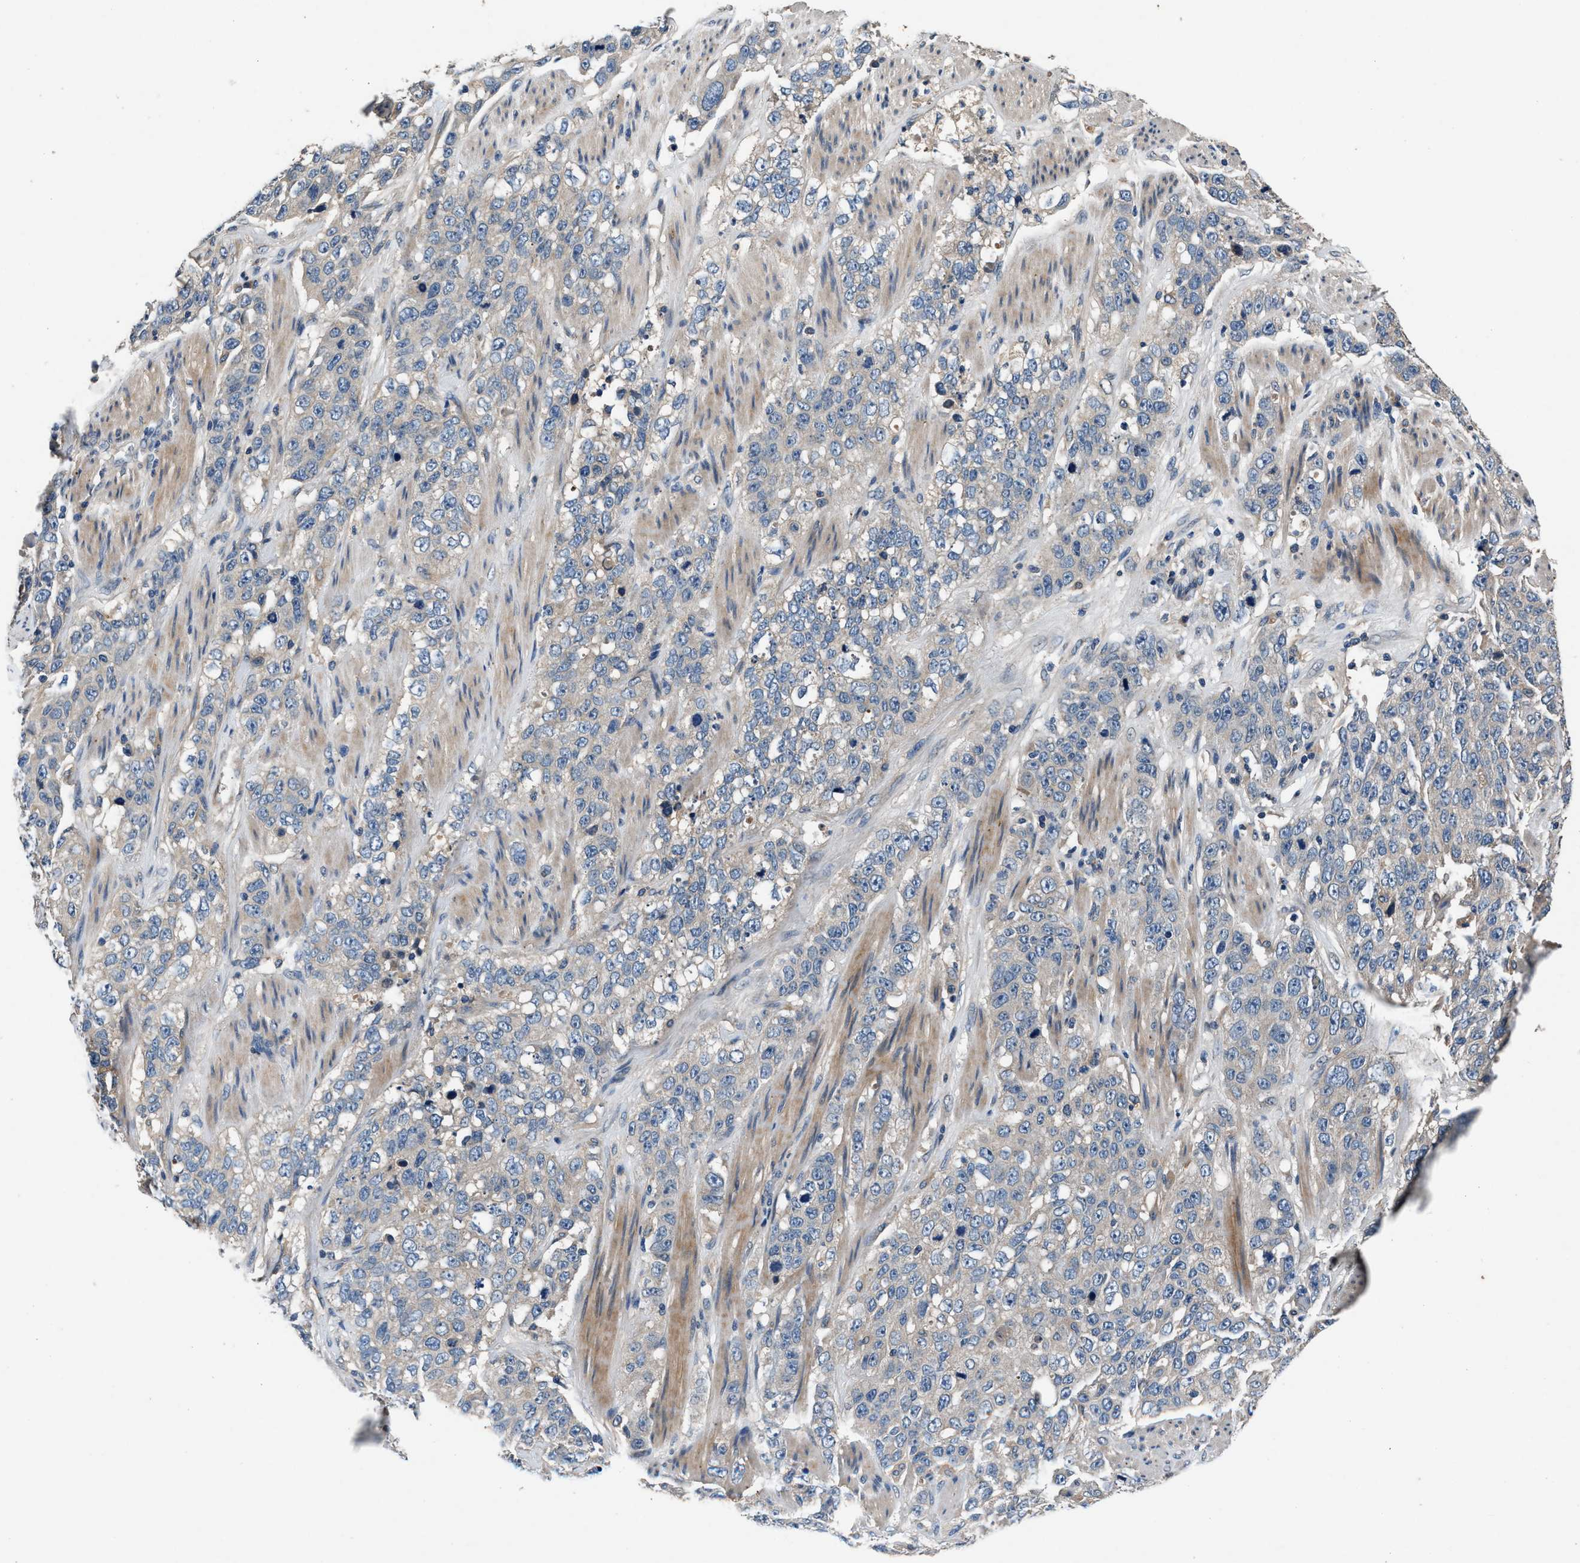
{"staining": {"intensity": "negative", "quantity": "none", "location": "none"}, "tissue": "stomach cancer", "cell_type": "Tumor cells", "image_type": "cancer", "snomed": [{"axis": "morphology", "description": "Adenocarcinoma, NOS"}, {"axis": "topography", "description": "Stomach"}], "caption": "Immunohistochemistry of stomach cancer (adenocarcinoma) reveals no expression in tumor cells.", "gene": "PRXL2C", "patient": {"sex": "male", "age": 48}}